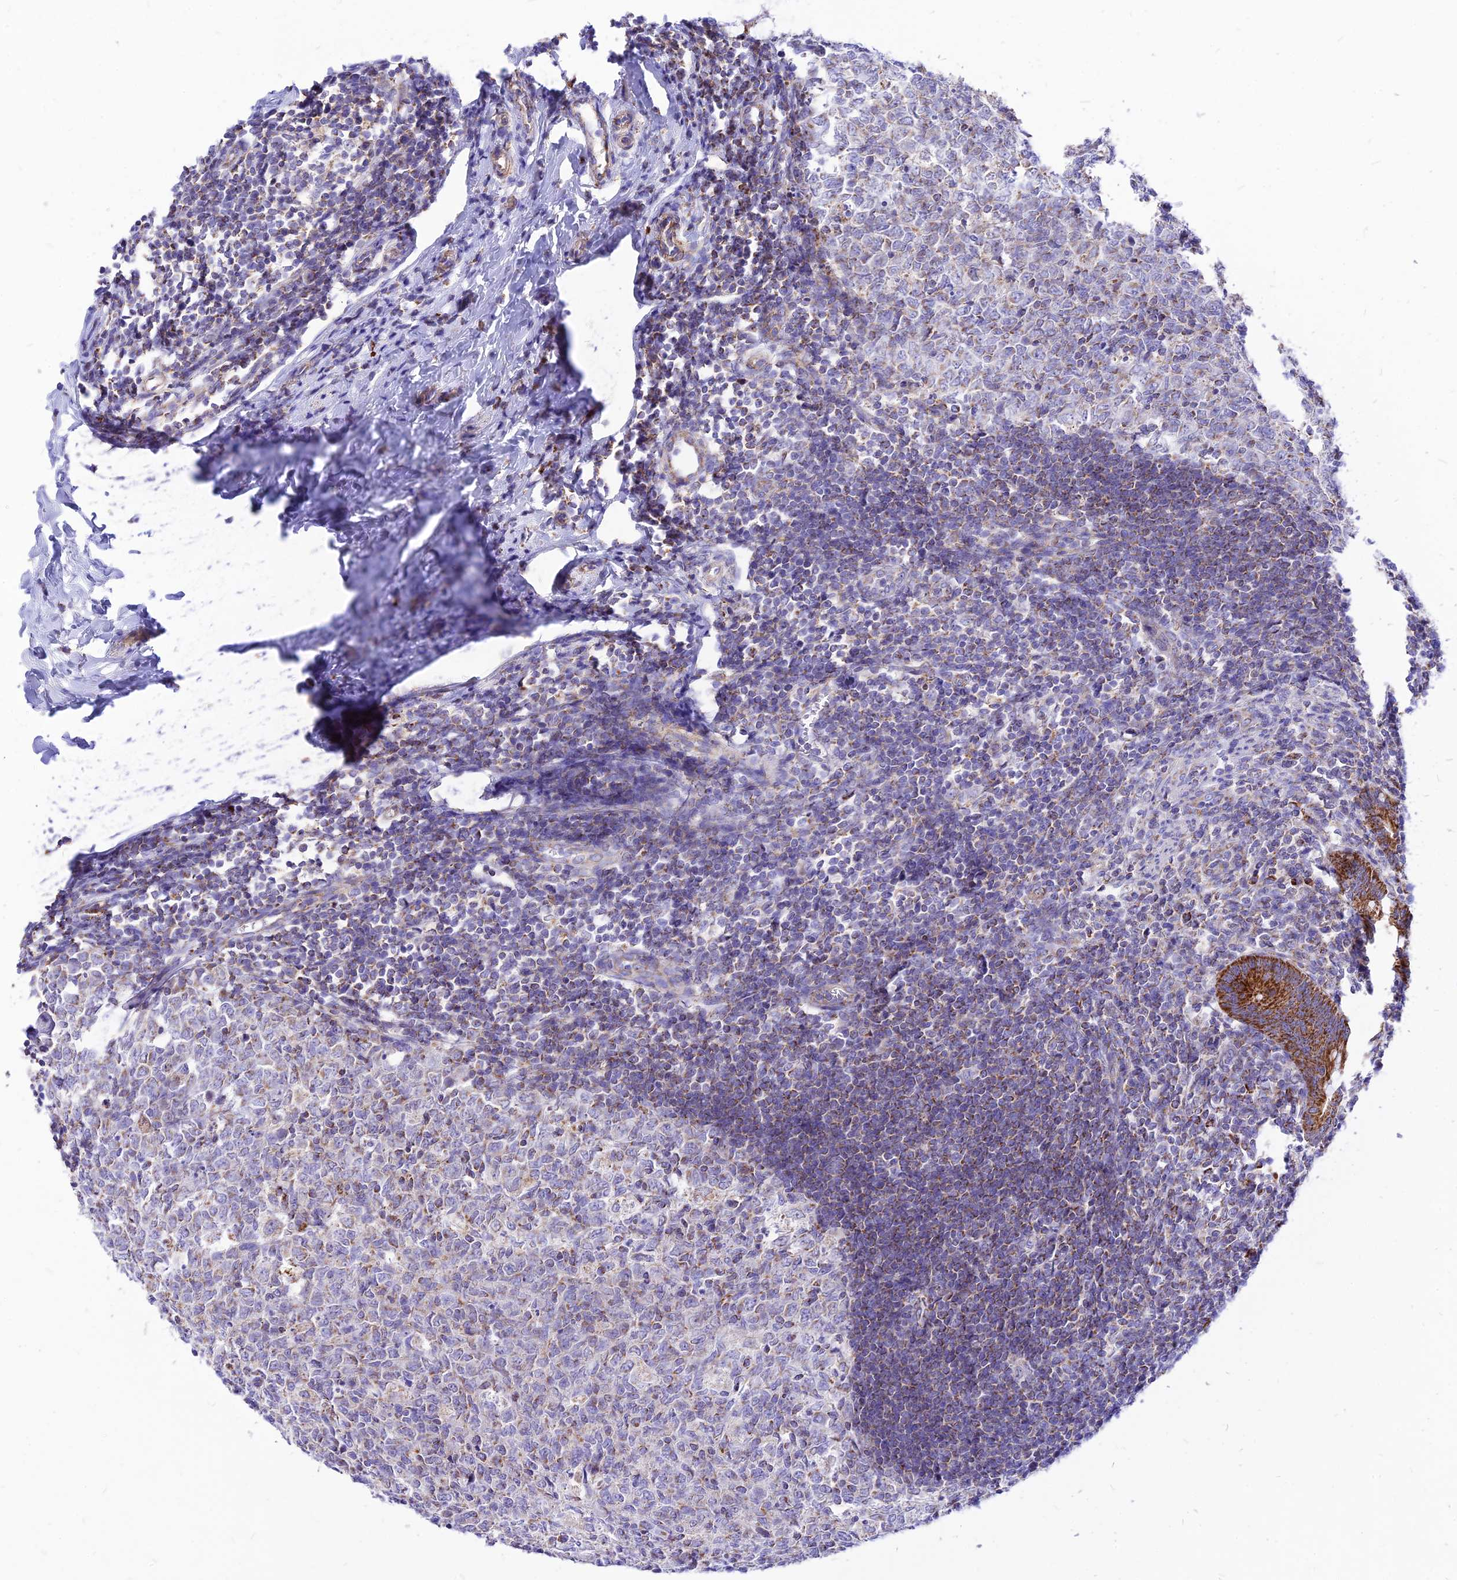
{"staining": {"intensity": "strong", "quantity": ">75%", "location": "cytoplasmic/membranous"}, "tissue": "appendix", "cell_type": "Glandular cells", "image_type": "normal", "snomed": [{"axis": "morphology", "description": "Normal tissue, NOS"}, {"axis": "topography", "description": "Appendix"}], "caption": "IHC of benign human appendix shows high levels of strong cytoplasmic/membranous positivity in about >75% of glandular cells. The protein of interest is stained brown, and the nuclei are stained in blue (DAB (3,3'-diaminobenzidine) IHC with brightfield microscopy, high magnification).", "gene": "ECI1", "patient": {"sex": "male", "age": 14}}